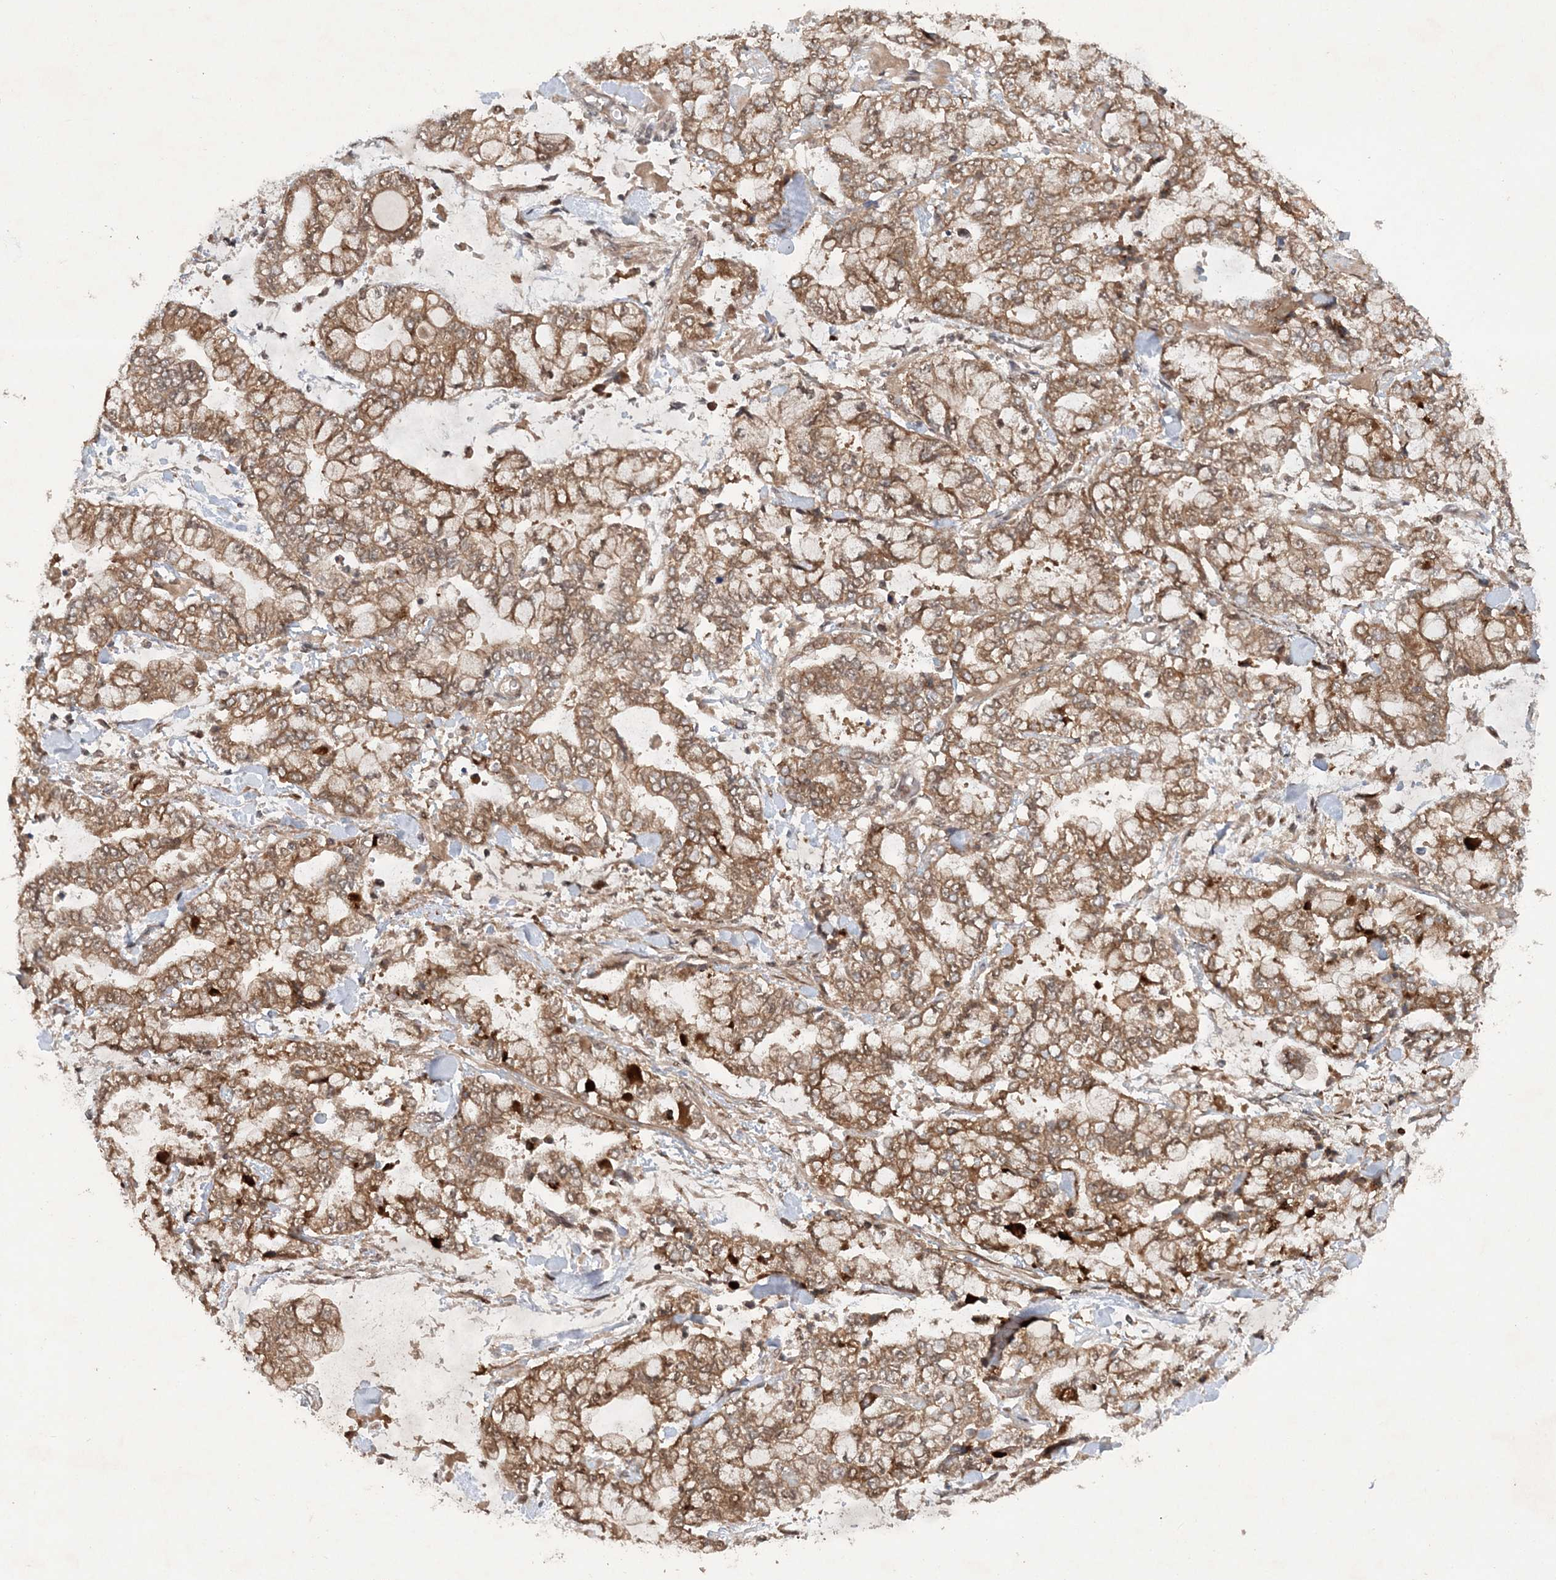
{"staining": {"intensity": "moderate", "quantity": ">75%", "location": "cytoplasmic/membranous"}, "tissue": "stomach cancer", "cell_type": "Tumor cells", "image_type": "cancer", "snomed": [{"axis": "morphology", "description": "Normal tissue, NOS"}, {"axis": "morphology", "description": "Adenocarcinoma, NOS"}, {"axis": "topography", "description": "Stomach, upper"}, {"axis": "topography", "description": "Stomach"}], "caption": "Moderate cytoplasmic/membranous expression is identified in approximately >75% of tumor cells in stomach cancer. (brown staining indicates protein expression, while blue staining denotes nuclei).", "gene": "UBR3", "patient": {"sex": "male", "age": 76}}